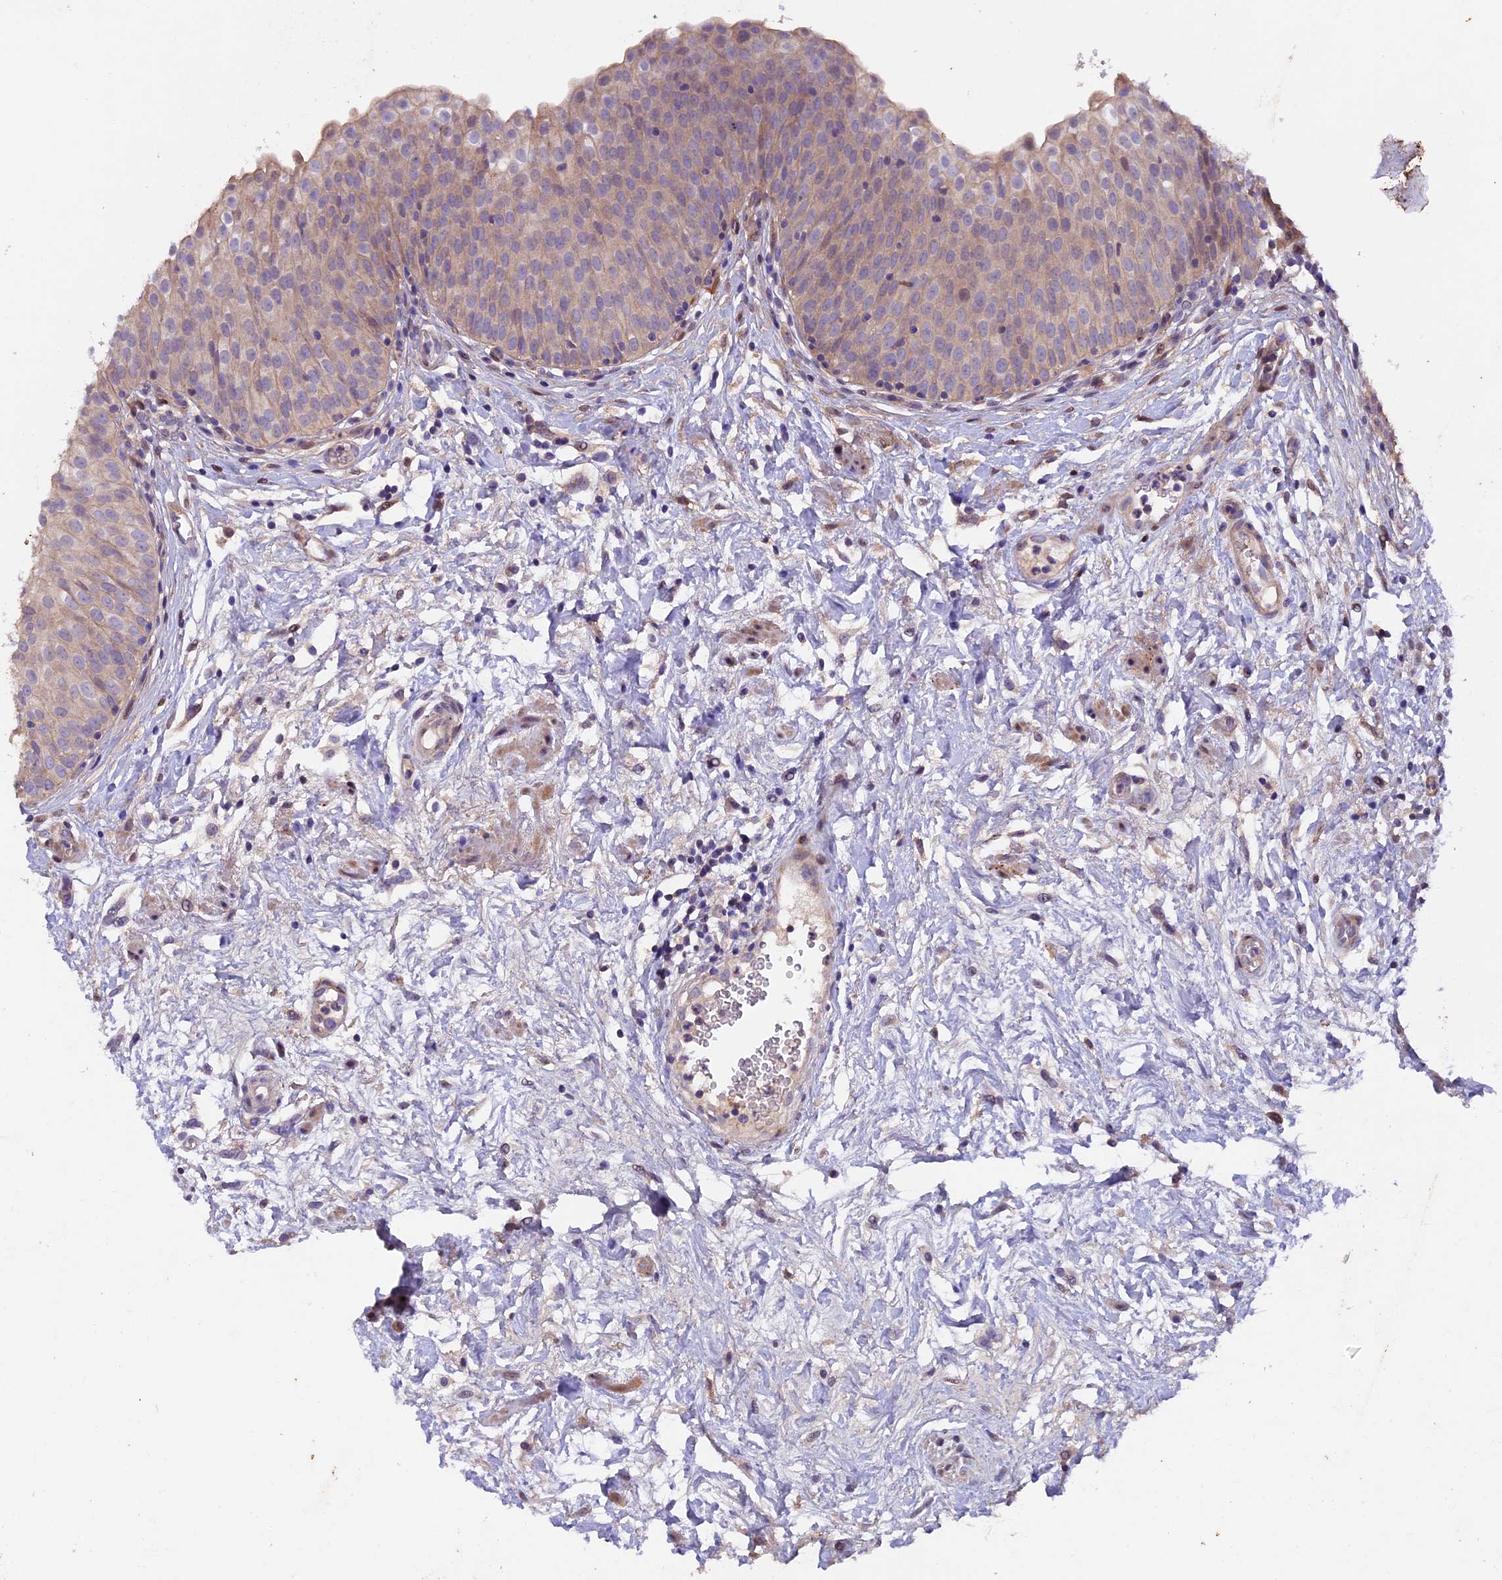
{"staining": {"intensity": "weak", "quantity": ">75%", "location": "cytoplasmic/membranous"}, "tissue": "urinary bladder", "cell_type": "Urothelial cells", "image_type": "normal", "snomed": [{"axis": "morphology", "description": "Normal tissue, NOS"}, {"axis": "topography", "description": "Urinary bladder"}], "caption": "Immunohistochemistry (IHC) micrograph of unremarkable human urinary bladder stained for a protein (brown), which displays low levels of weak cytoplasmic/membranous staining in approximately >75% of urothelial cells.", "gene": "NCK2", "patient": {"sex": "male", "age": 55}}